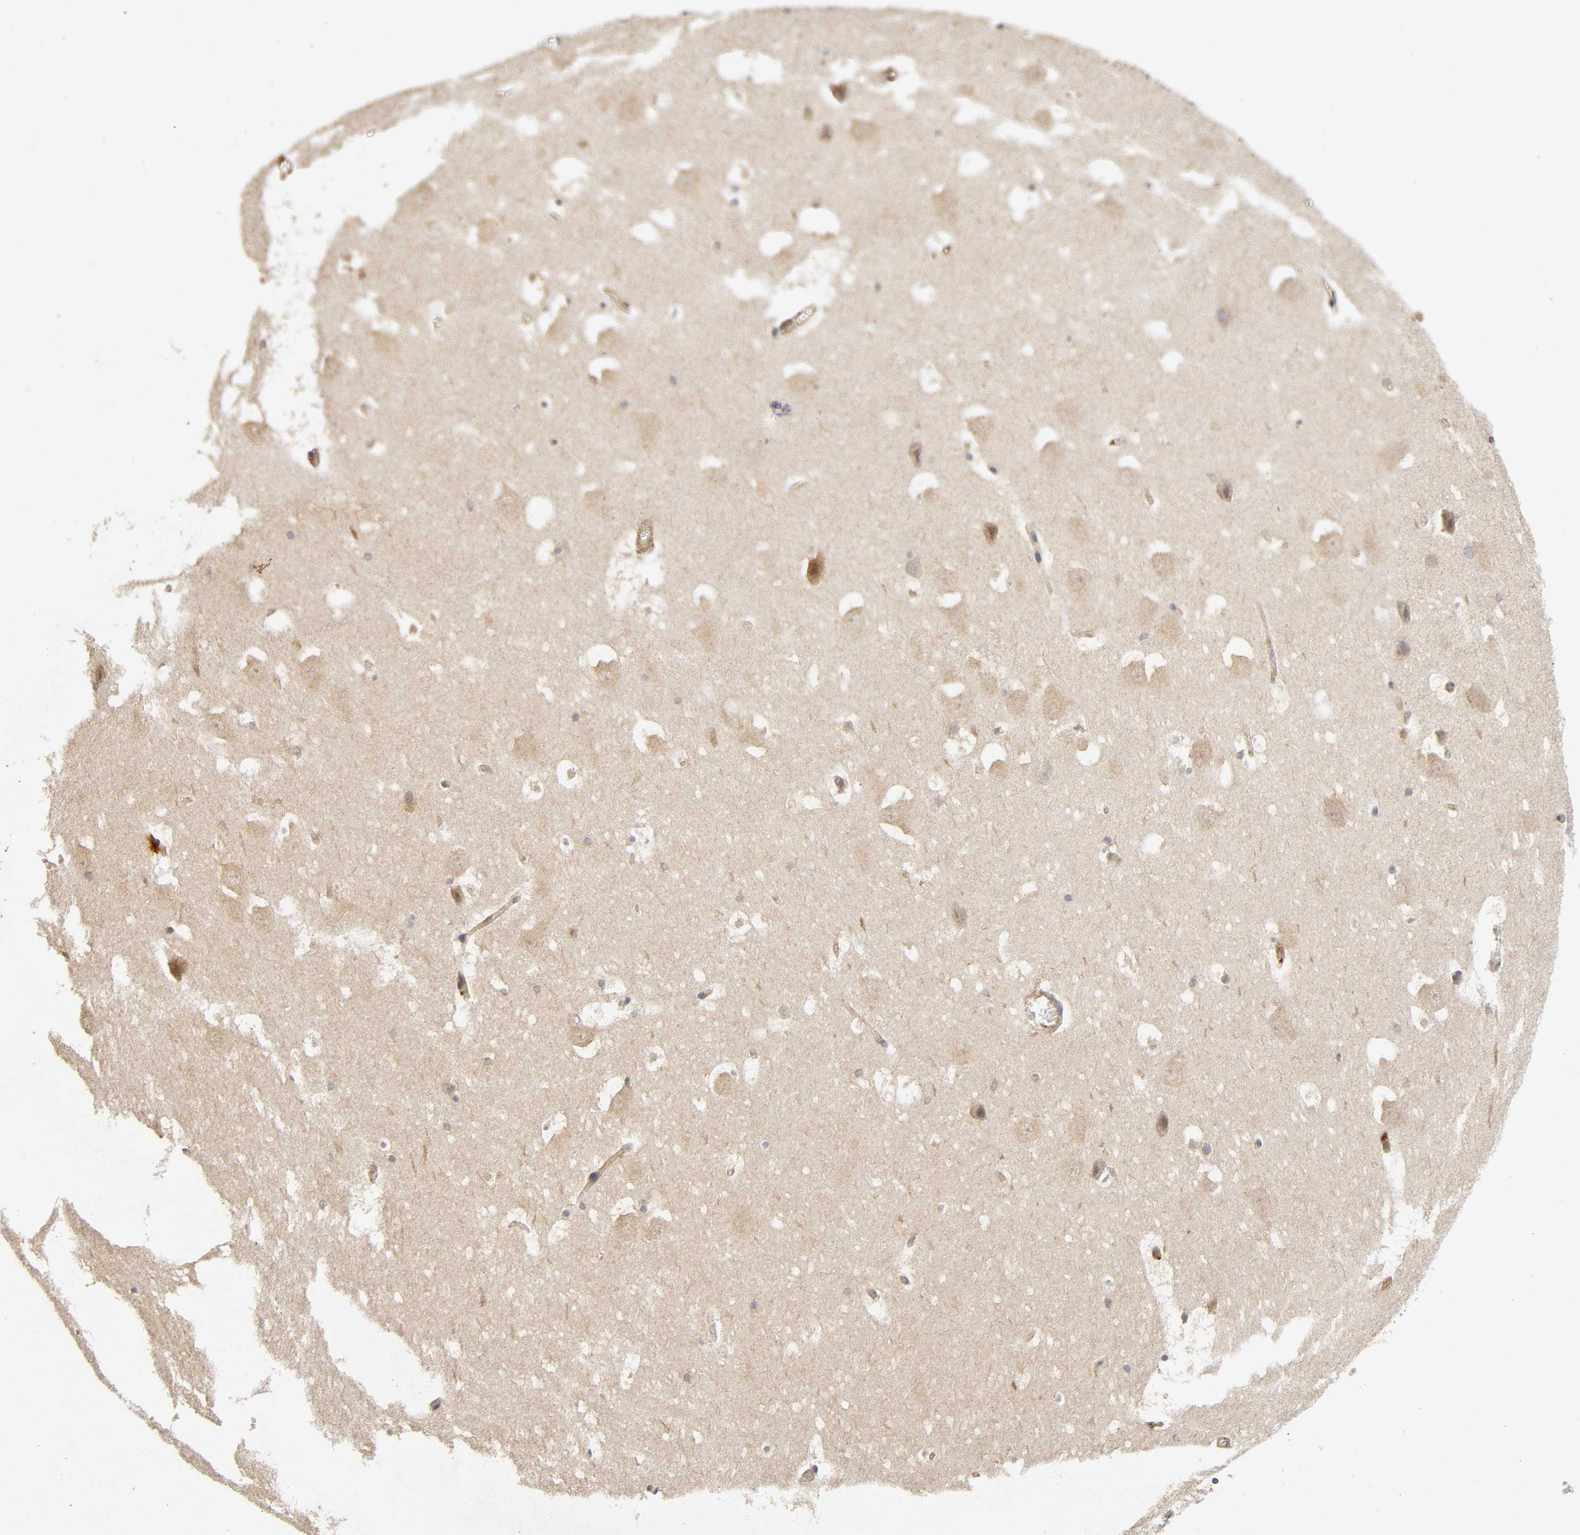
{"staining": {"intensity": "weak", "quantity": "<25%", "location": "cytoplasmic/membranous"}, "tissue": "hippocampus", "cell_type": "Glial cells", "image_type": "normal", "snomed": [{"axis": "morphology", "description": "Normal tissue, NOS"}, {"axis": "topography", "description": "Hippocampus"}], "caption": "Protein analysis of benign hippocampus exhibits no significant staining in glial cells.", "gene": "IKBKB", "patient": {"sex": "male", "age": 45}}